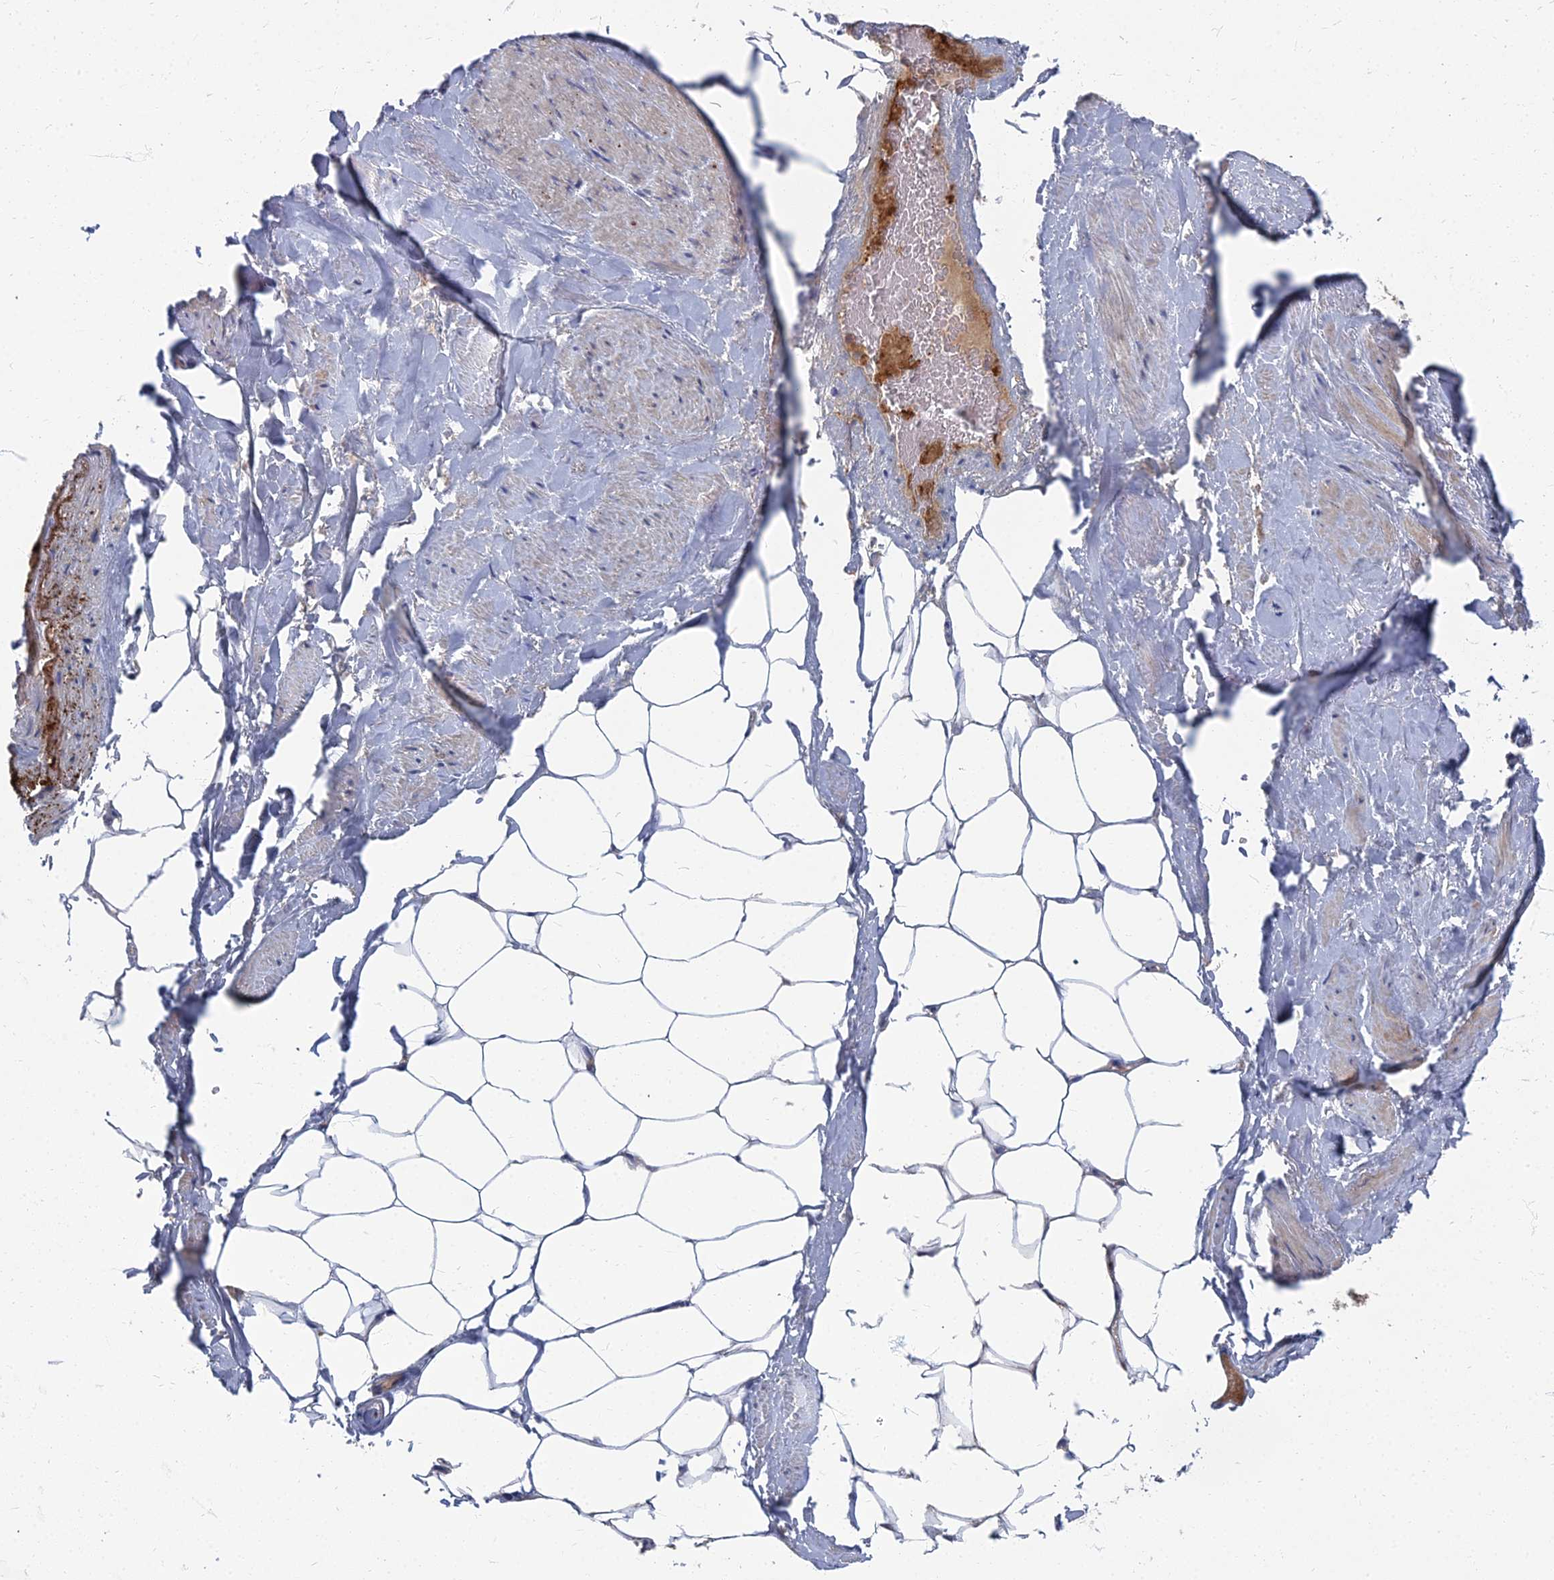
{"staining": {"intensity": "negative", "quantity": "none", "location": "none"}, "tissue": "adipose tissue", "cell_type": "Adipocytes", "image_type": "normal", "snomed": [{"axis": "morphology", "description": "Normal tissue, NOS"}, {"axis": "morphology", "description": "Adenocarcinoma, Low grade"}, {"axis": "topography", "description": "Prostate"}, {"axis": "topography", "description": "Peripheral nerve tissue"}], "caption": "This photomicrograph is of benign adipose tissue stained with IHC to label a protein in brown with the nuclei are counter-stained blue. There is no positivity in adipocytes.", "gene": "PPCDC", "patient": {"sex": "male", "age": 63}}